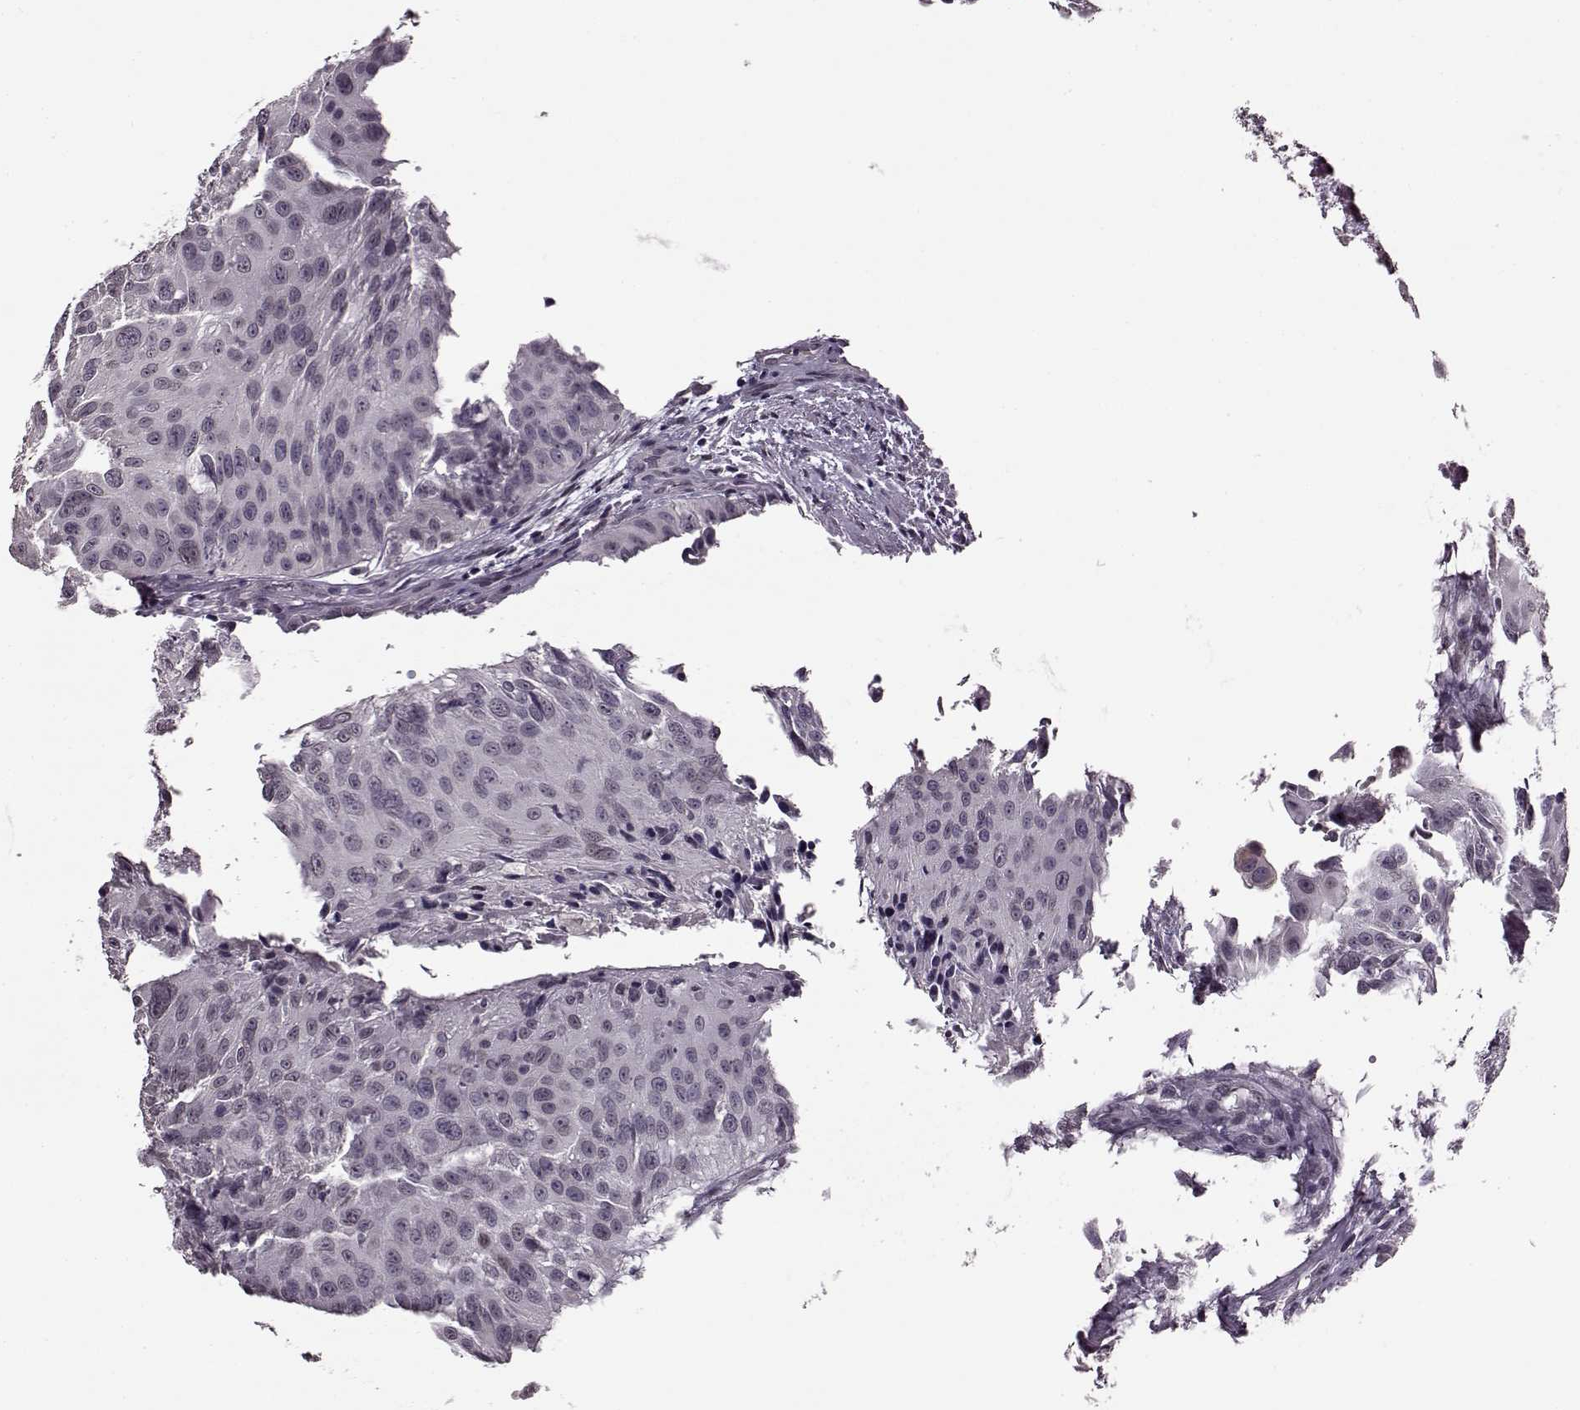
{"staining": {"intensity": "negative", "quantity": "none", "location": "none"}, "tissue": "urothelial cancer", "cell_type": "Tumor cells", "image_type": "cancer", "snomed": [{"axis": "morphology", "description": "Urothelial carcinoma, NOS"}, {"axis": "topography", "description": "Urinary bladder"}], "caption": "This is a photomicrograph of IHC staining of transitional cell carcinoma, which shows no positivity in tumor cells. The staining was performed using DAB (3,3'-diaminobenzidine) to visualize the protein expression in brown, while the nuclei were stained in blue with hematoxylin (Magnification: 20x).", "gene": "STX1B", "patient": {"sex": "male", "age": 55}}